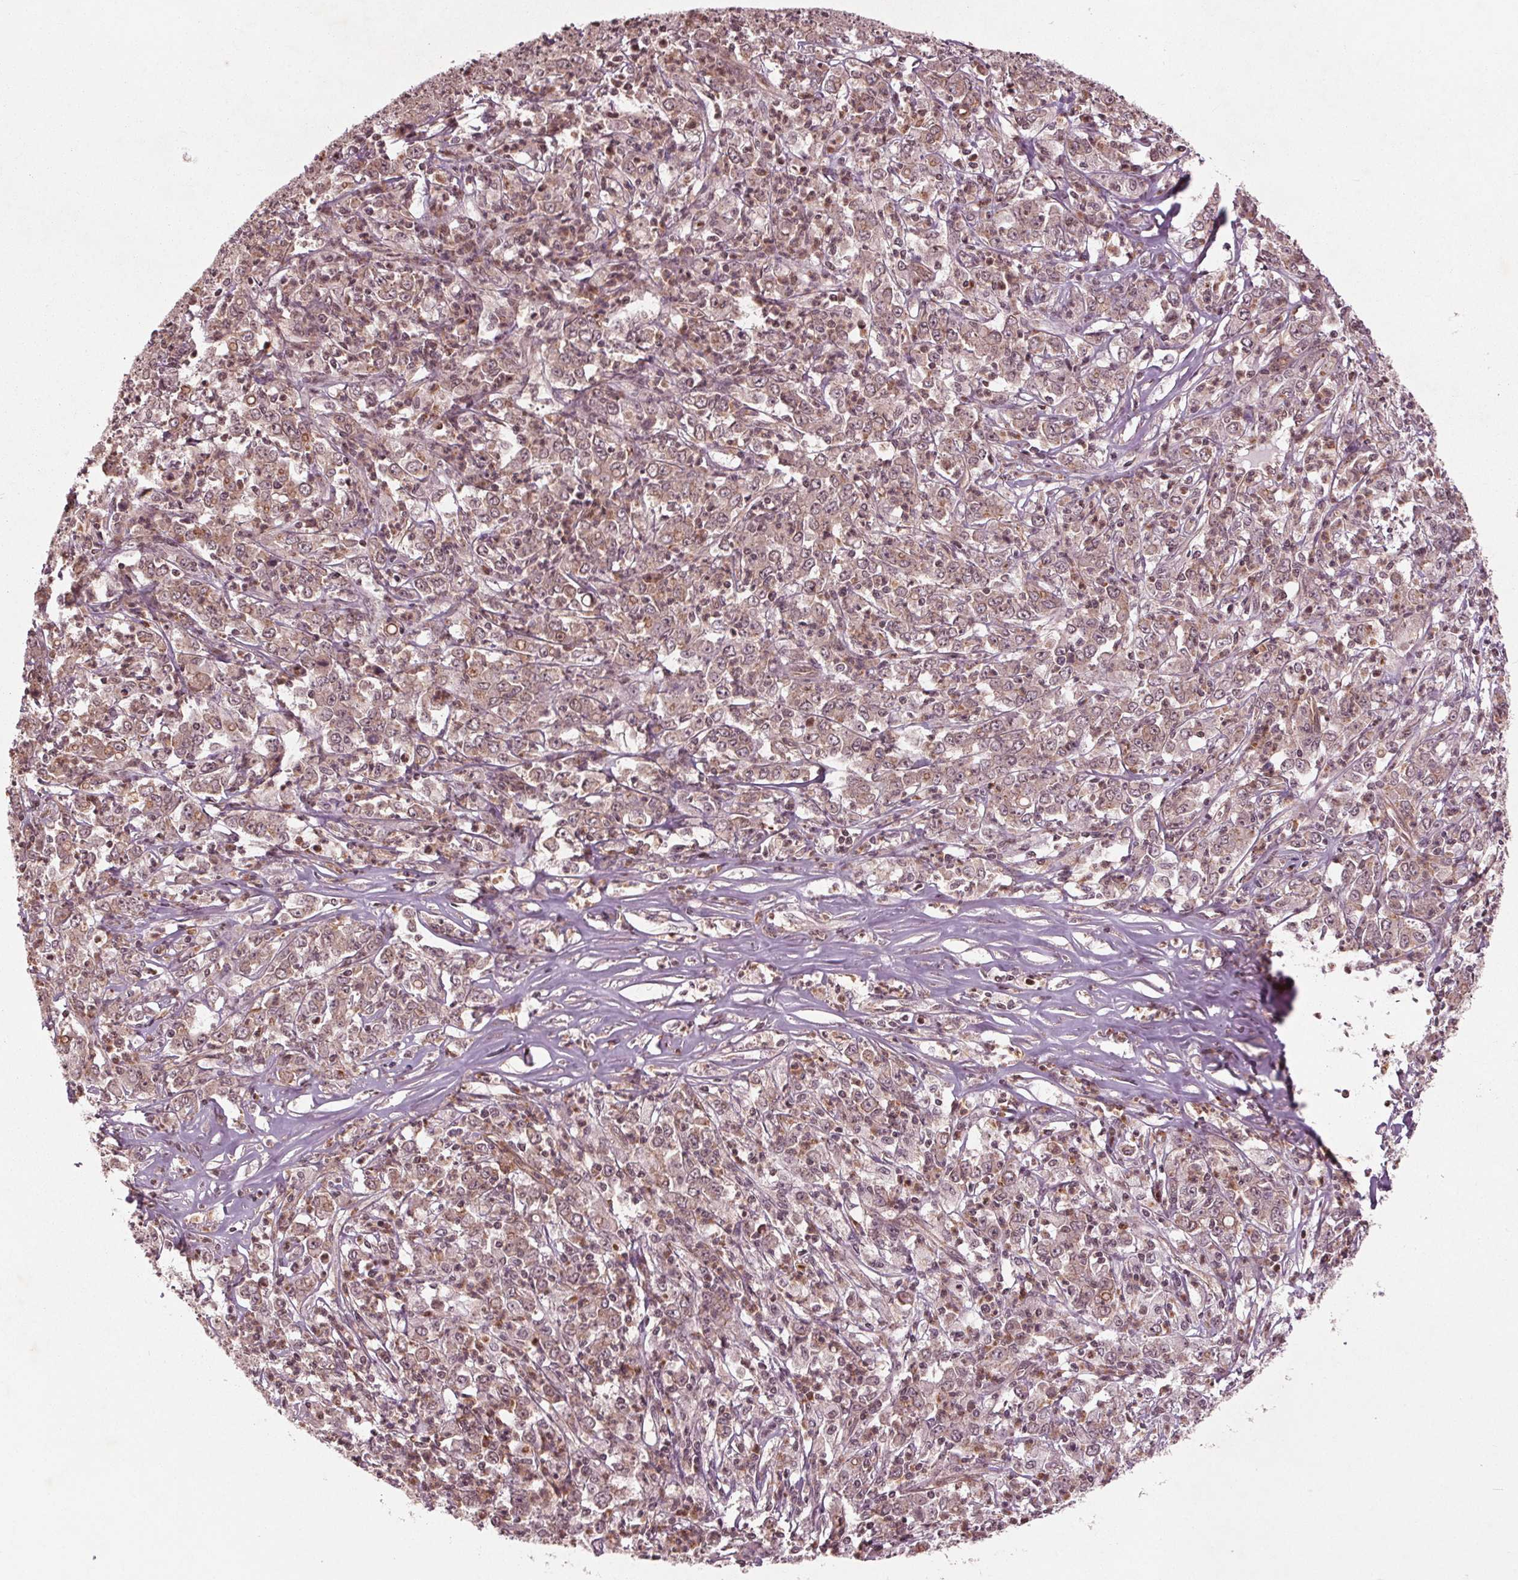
{"staining": {"intensity": "weak", "quantity": ">75%", "location": "cytoplasmic/membranous,nuclear"}, "tissue": "stomach cancer", "cell_type": "Tumor cells", "image_type": "cancer", "snomed": [{"axis": "morphology", "description": "Adenocarcinoma, NOS"}, {"axis": "topography", "description": "Stomach, lower"}], "caption": "Weak cytoplasmic/membranous and nuclear staining is identified in about >75% of tumor cells in stomach cancer.", "gene": "BTBD1", "patient": {"sex": "female", "age": 71}}